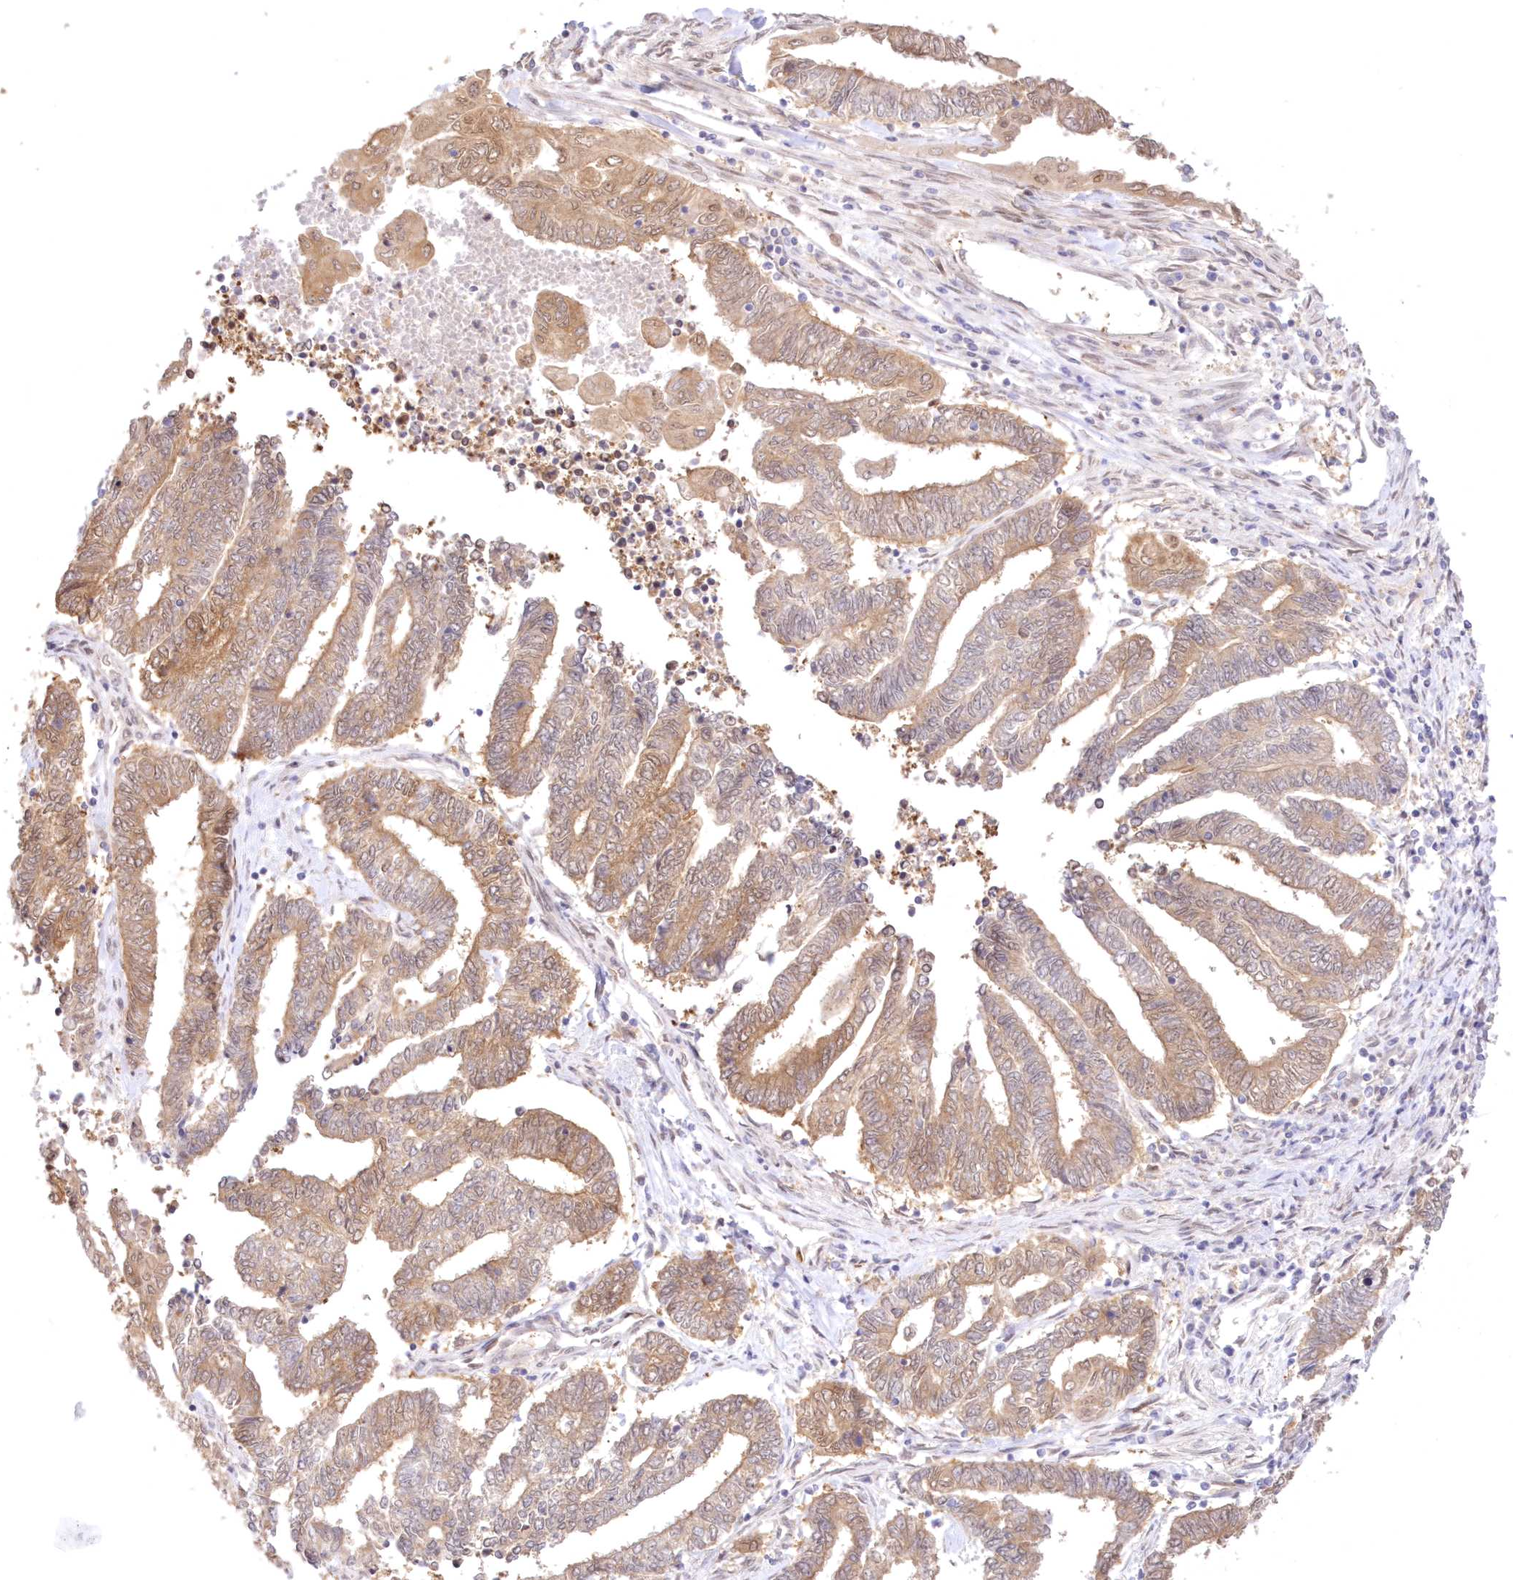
{"staining": {"intensity": "moderate", "quantity": ">75%", "location": "cytoplasmic/membranous"}, "tissue": "endometrial cancer", "cell_type": "Tumor cells", "image_type": "cancer", "snomed": [{"axis": "morphology", "description": "Adenocarcinoma, NOS"}, {"axis": "topography", "description": "Uterus"}, {"axis": "topography", "description": "Endometrium"}], "caption": "Tumor cells reveal medium levels of moderate cytoplasmic/membranous staining in approximately >75% of cells in endometrial cancer.", "gene": "RNPEP", "patient": {"sex": "female", "age": 70}}